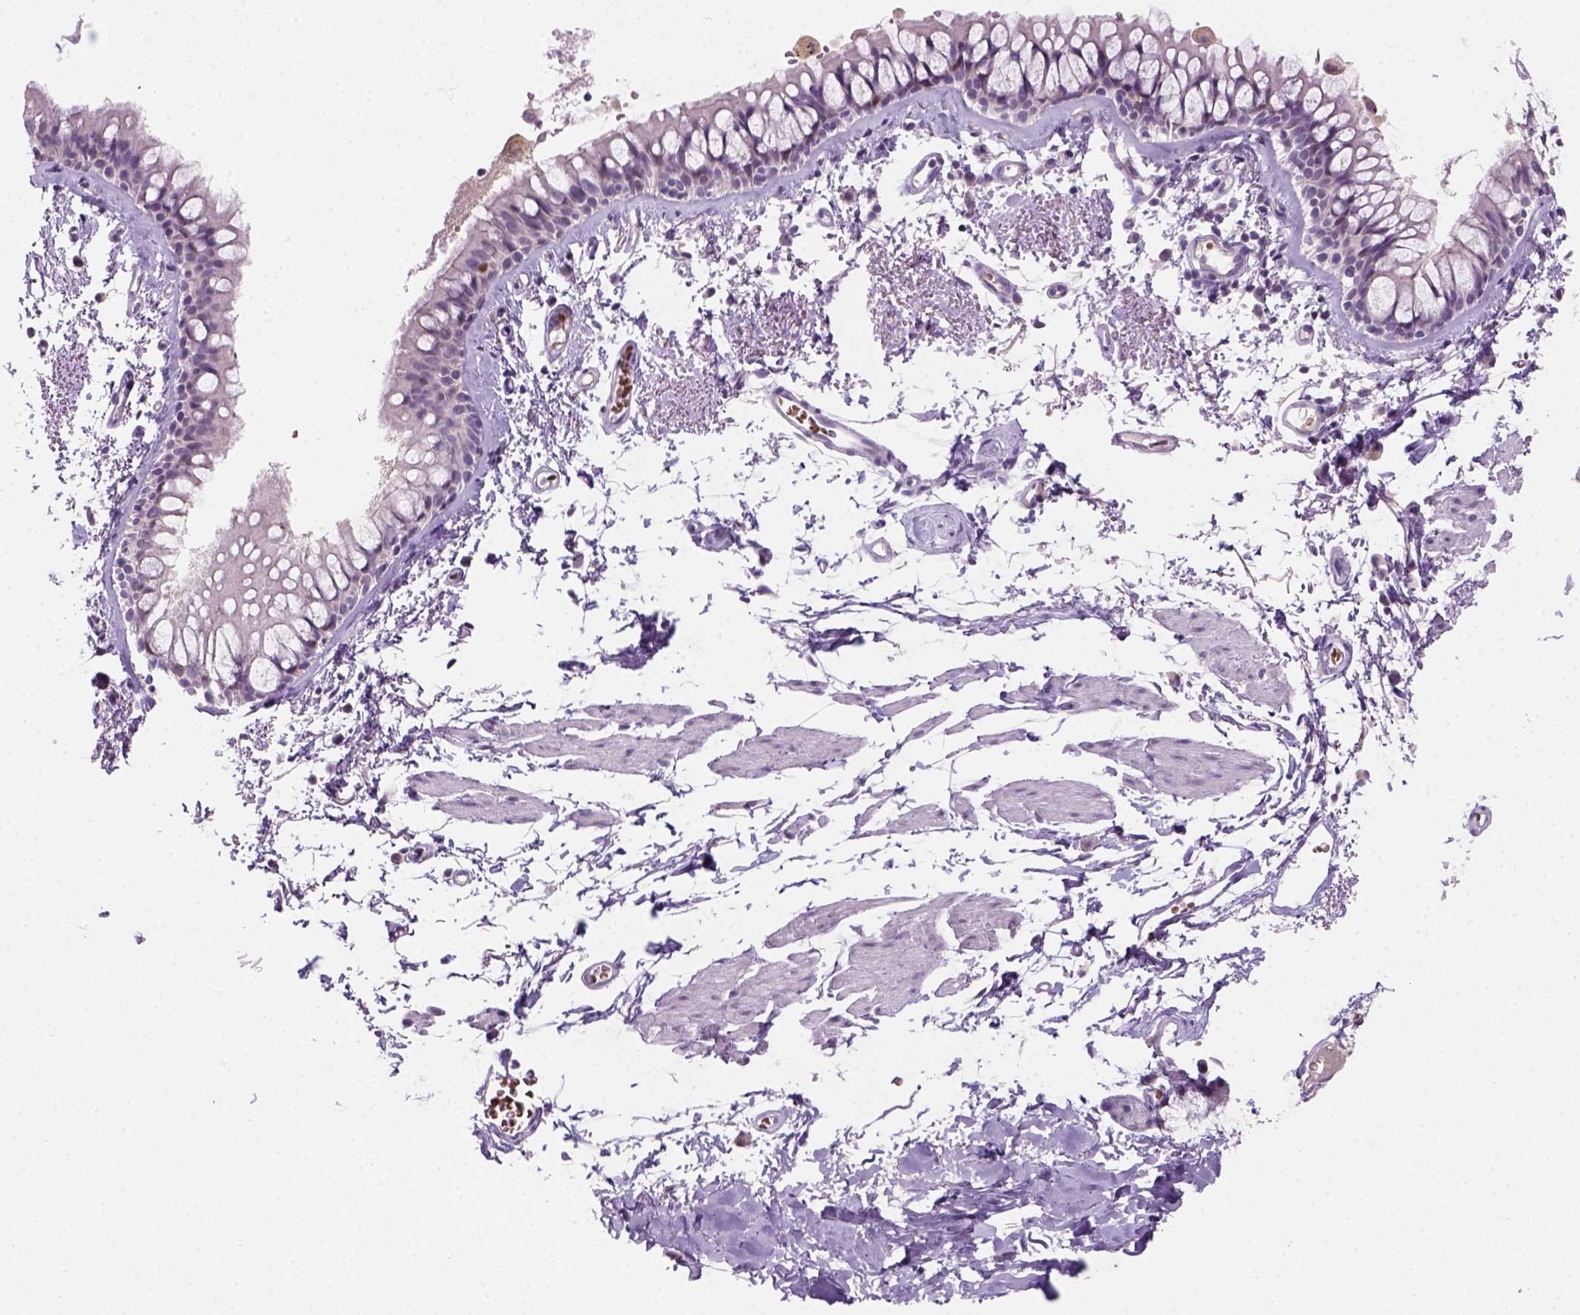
{"staining": {"intensity": "moderate", "quantity": "<25%", "location": "nuclear"}, "tissue": "bronchus", "cell_type": "Respiratory epithelial cells", "image_type": "normal", "snomed": [{"axis": "morphology", "description": "Normal tissue, NOS"}, {"axis": "topography", "description": "Cartilage tissue"}, {"axis": "topography", "description": "Bronchus"}], "caption": "This photomicrograph demonstrates immunohistochemistry (IHC) staining of unremarkable bronchus, with low moderate nuclear positivity in approximately <25% of respiratory epithelial cells.", "gene": "ZMAT4", "patient": {"sex": "female", "age": 79}}